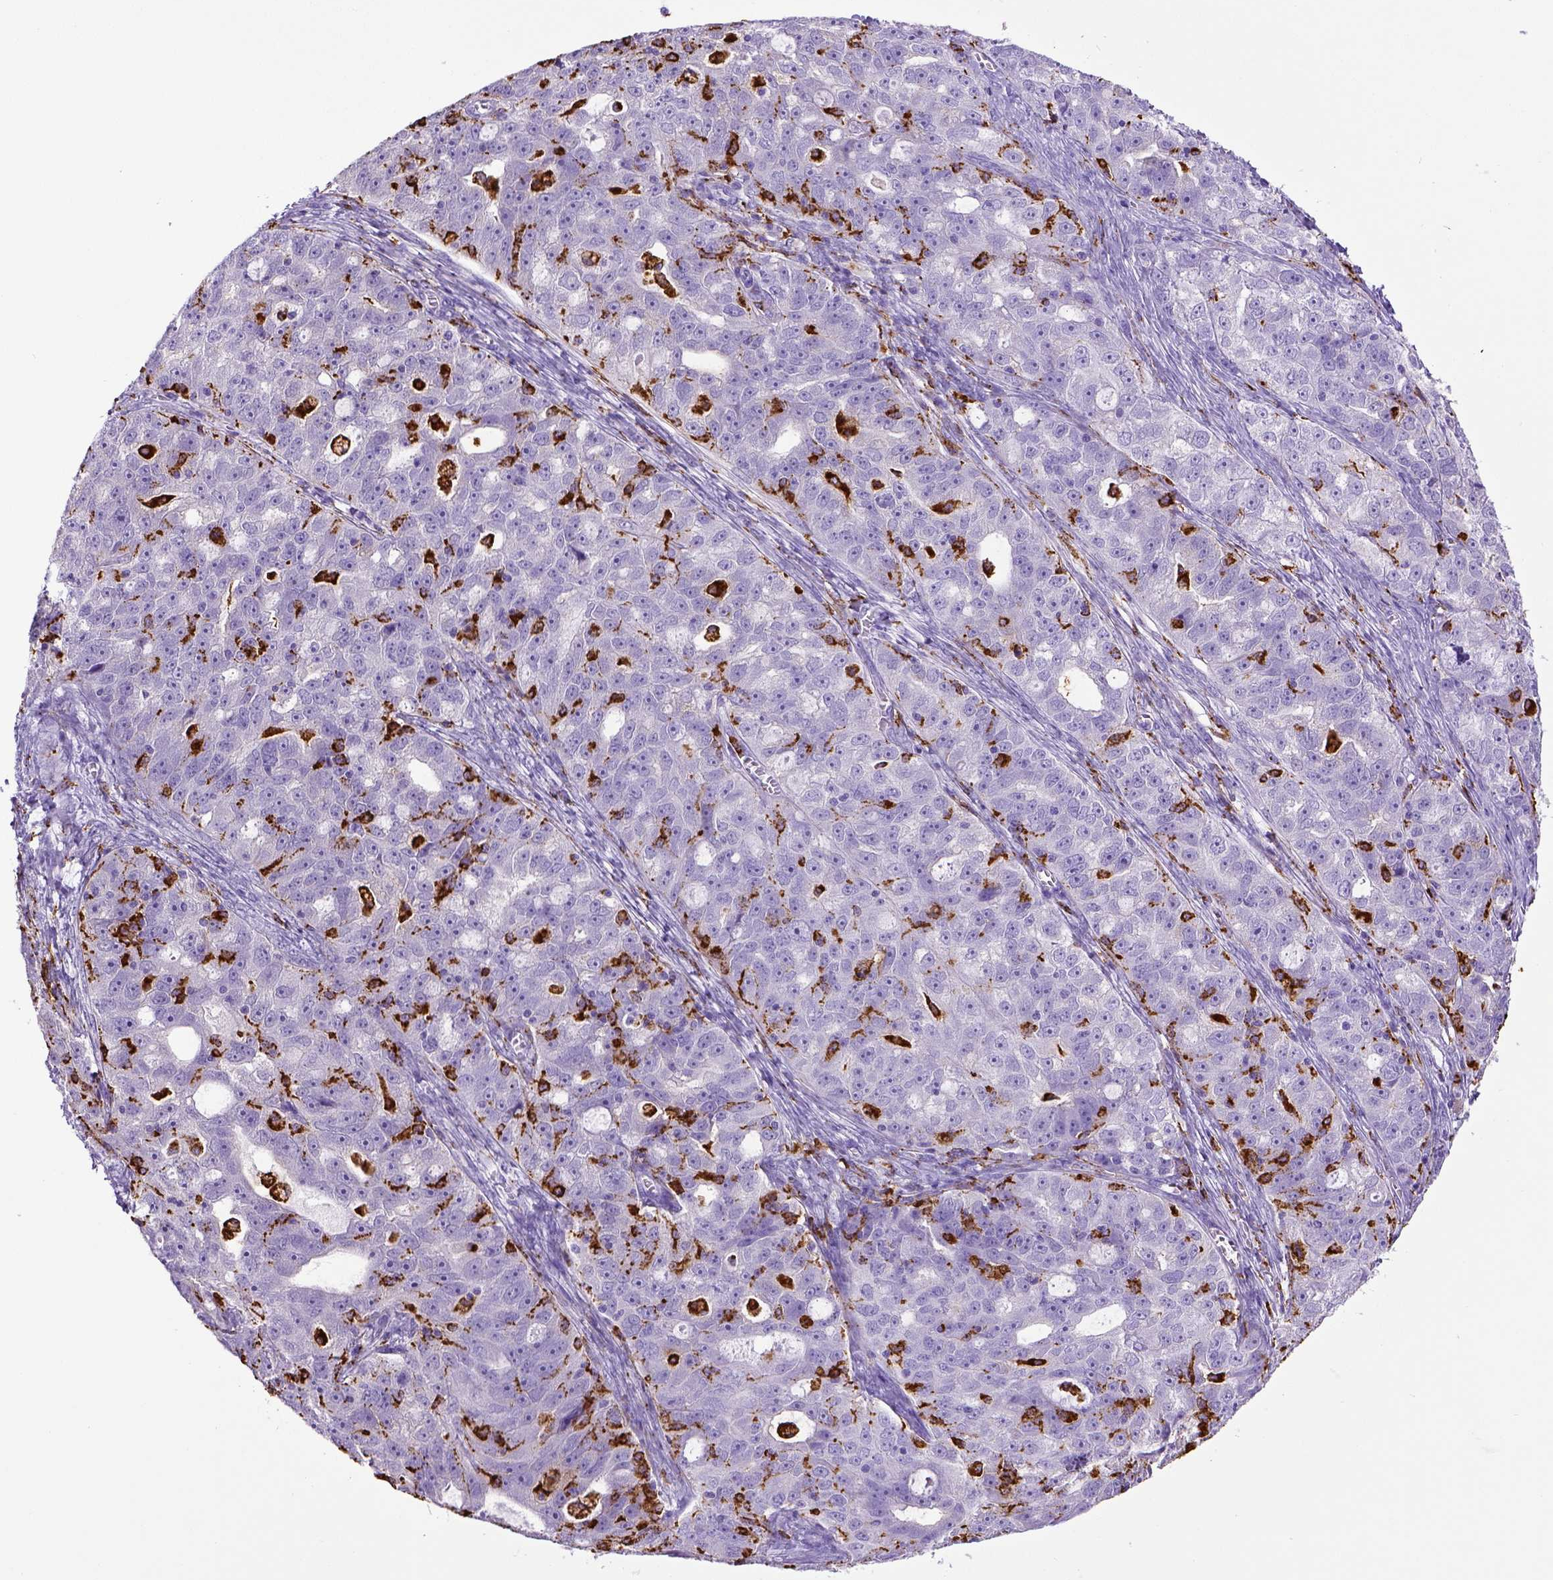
{"staining": {"intensity": "negative", "quantity": "none", "location": "none"}, "tissue": "ovarian cancer", "cell_type": "Tumor cells", "image_type": "cancer", "snomed": [{"axis": "morphology", "description": "Cystadenocarcinoma, serous, NOS"}, {"axis": "topography", "description": "Ovary"}], "caption": "Micrograph shows no significant protein staining in tumor cells of ovarian cancer (serous cystadenocarcinoma).", "gene": "CD68", "patient": {"sex": "female", "age": 51}}